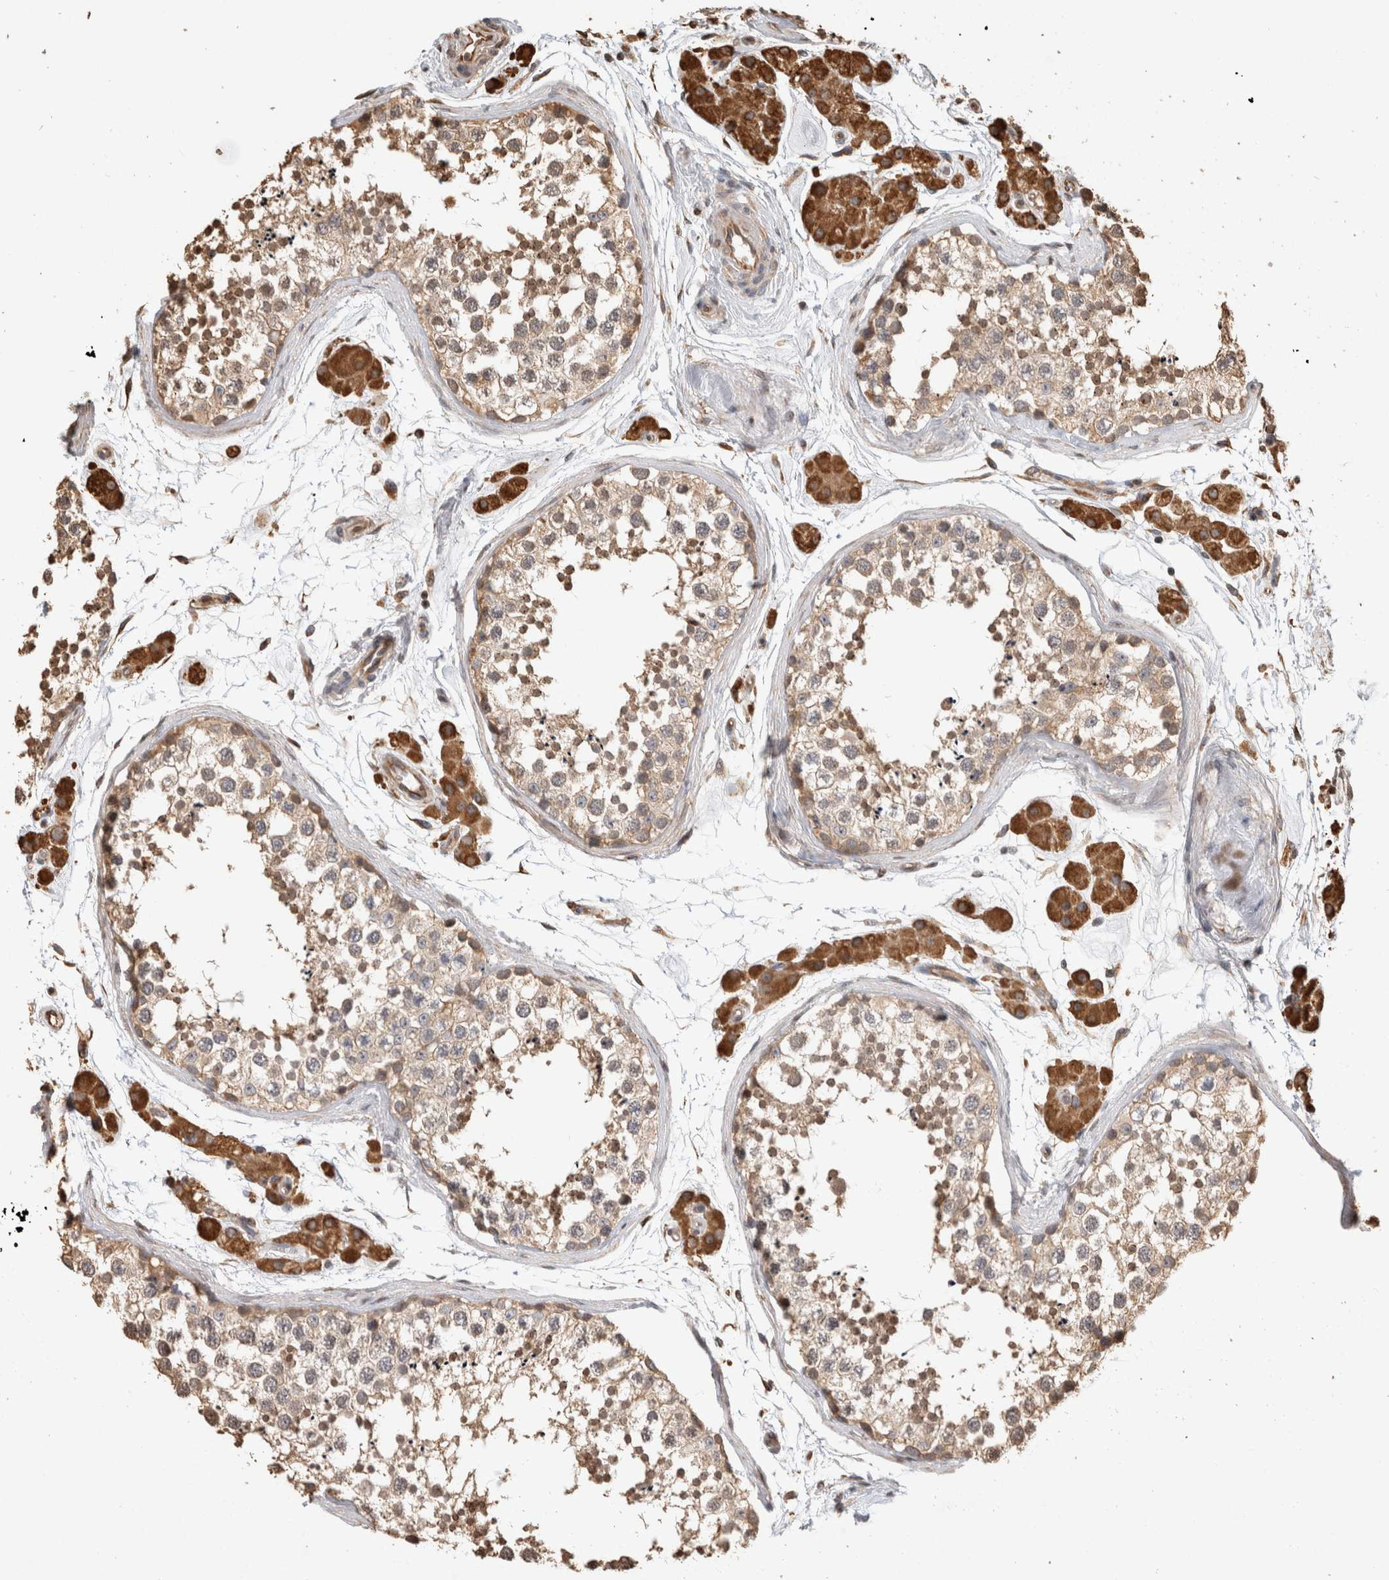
{"staining": {"intensity": "weak", "quantity": "25%-75%", "location": "cytoplasmic/membranous"}, "tissue": "testis", "cell_type": "Cells in seminiferous ducts", "image_type": "normal", "snomed": [{"axis": "morphology", "description": "Normal tissue, NOS"}, {"axis": "topography", "description": "Testis"}], "caption": "IHC (DAB) staining of benign testis displays weak cytoplasmic/membranous protein expression in about 25%-75% of cells in seminiferous ducts. (IHC, brightfield microscopy, high magnification).", "gene": "CLIP1", "patient": {"sex": "male", "age": 56}}